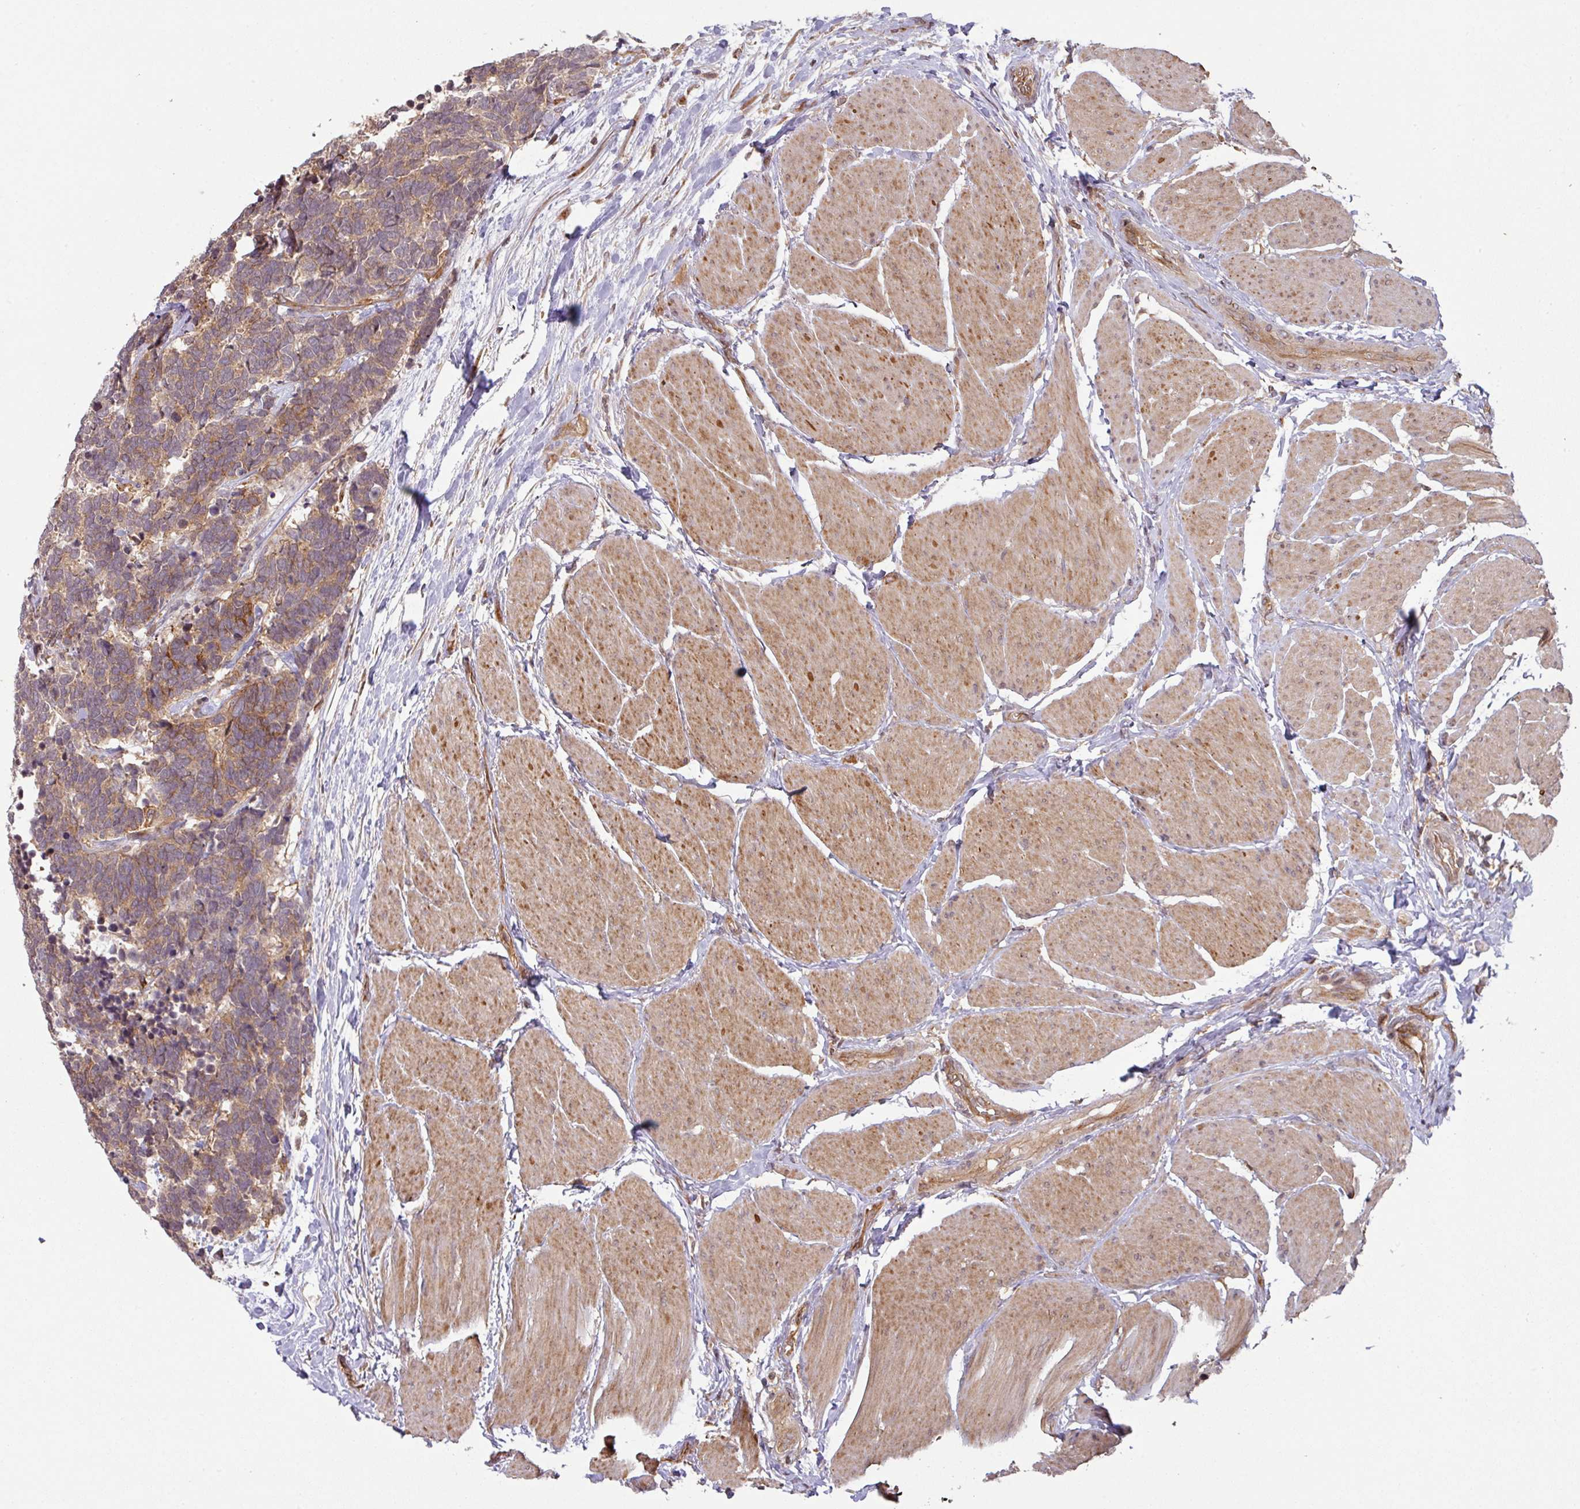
{"staining": {"intensity": "moderate", "quantity": ">75%", "location": "cytoplasmic/membranous"}, "tissue": "carcinoid", "cell_type": "Tumor cells", "image_type": "cancer", "snomed": [{"axis": "morphology", "description": "Carcinoma, NOS"}, {"axis": "morphology", "description": "Carcinoid, malignant, NOS"}, {"axis": "topography", "description": "Urinary bladder"}], "caption": "Immunohistochemical staining of carcinoid (malignant) demonstrates medium levels of moderate cytoplasmic/membranous protein expression in approximately >75% of tumor cells. The protein is shown in brown color, while the nuclei are stained blue.", "gene": "CYFIP2", "patient": {"sex": "male", "age": 57}}